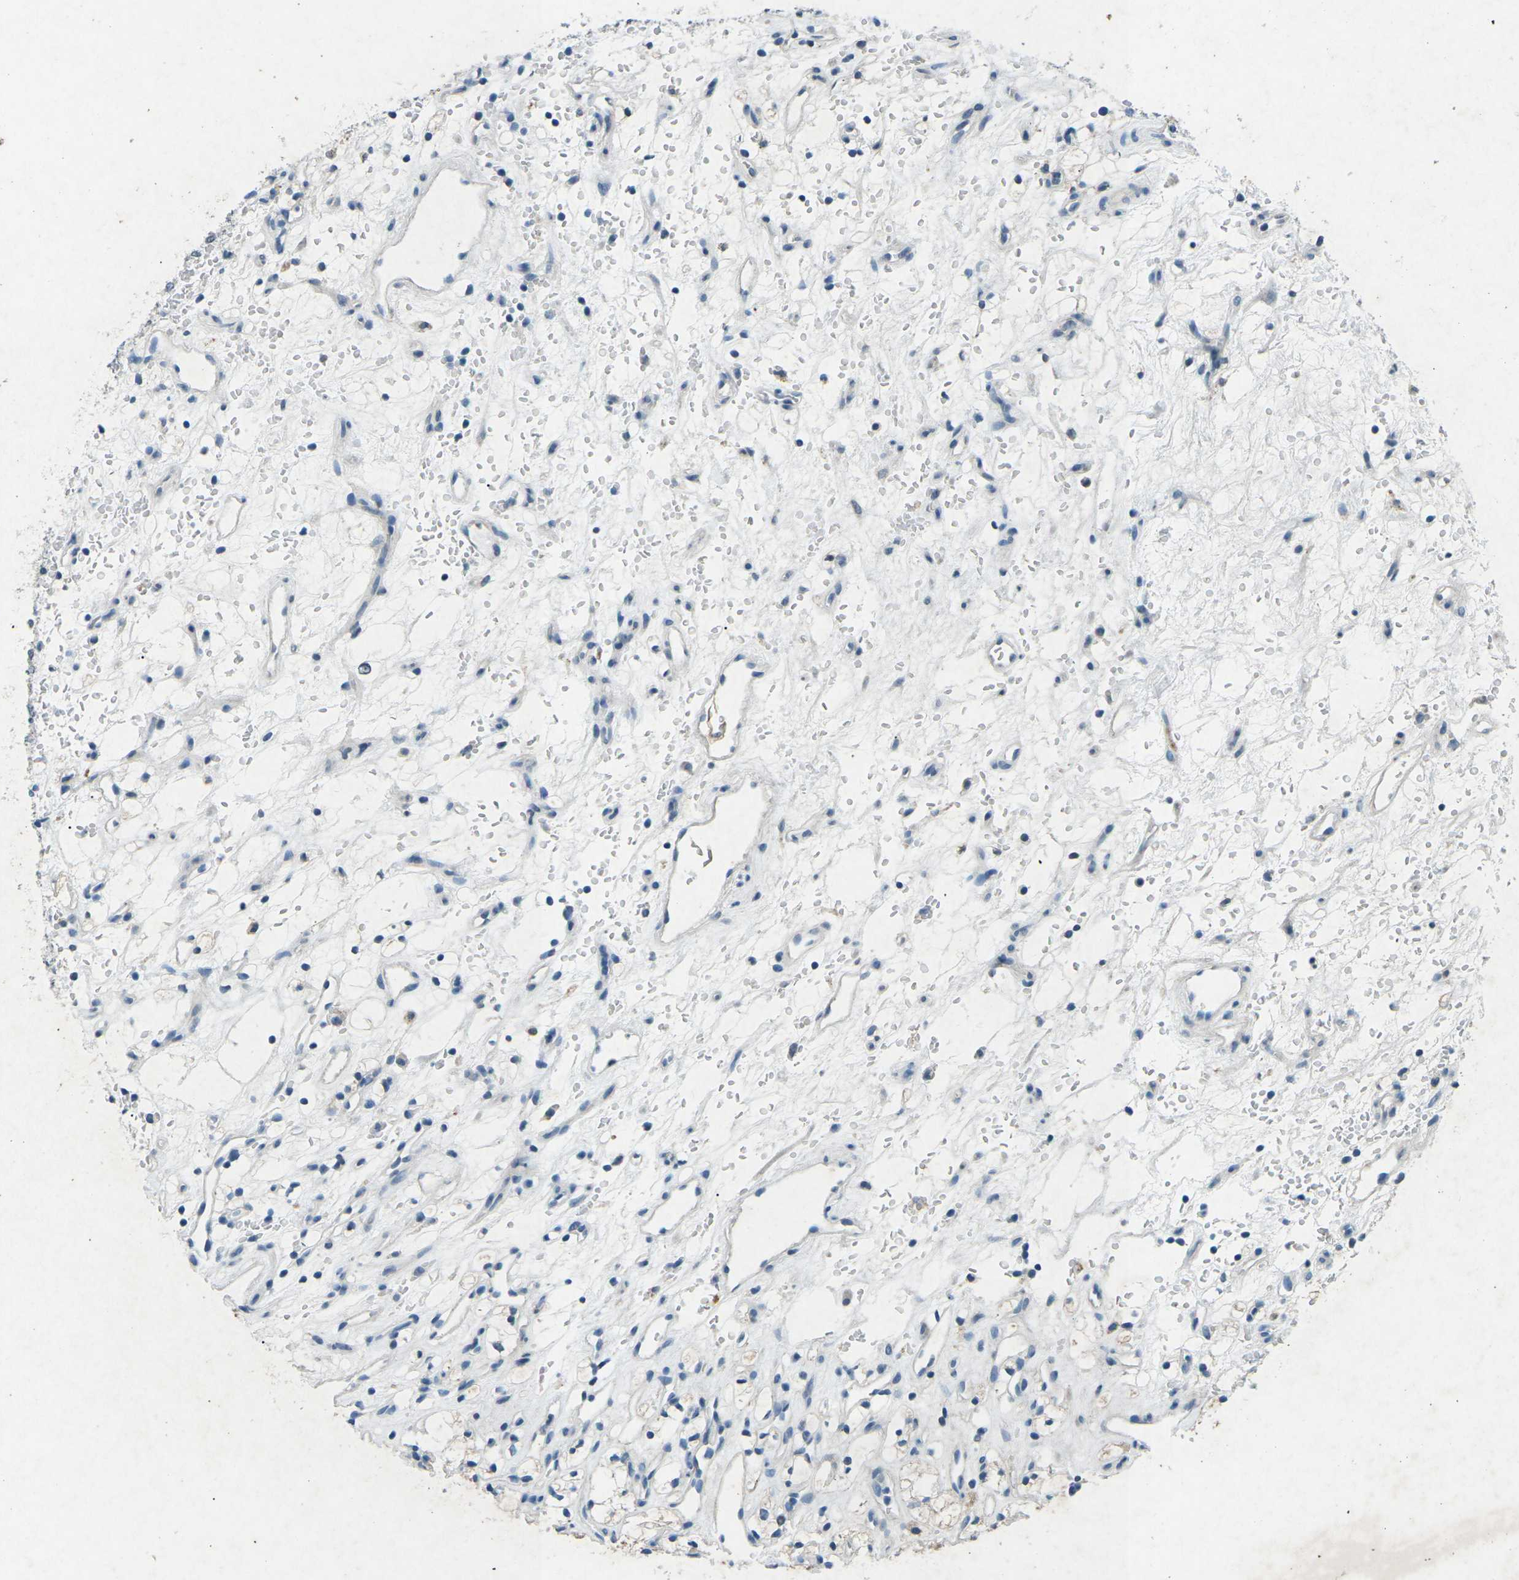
{"staining": {"intensity": "negative", "quantity": "none", "location": "none"}, "tissue": "renal cancer", "cell_type": "Tumor cells", "image_type": "cancer", "snomed": [{"axis": "morphology", "description": "Adenocarcinoma, NOS"}, {"axis": "topography", "description": "Kidney"}], "caption": "Micrograph shows no protein expression in tumor cells of renal adenocarcinoma tissue. (Brightfield microscopy of DAB (3,3'-diaminobenzidine) IHC at high magnification).", "gene": "A1BG", "patient": {"sex": "female", "age": 60}}